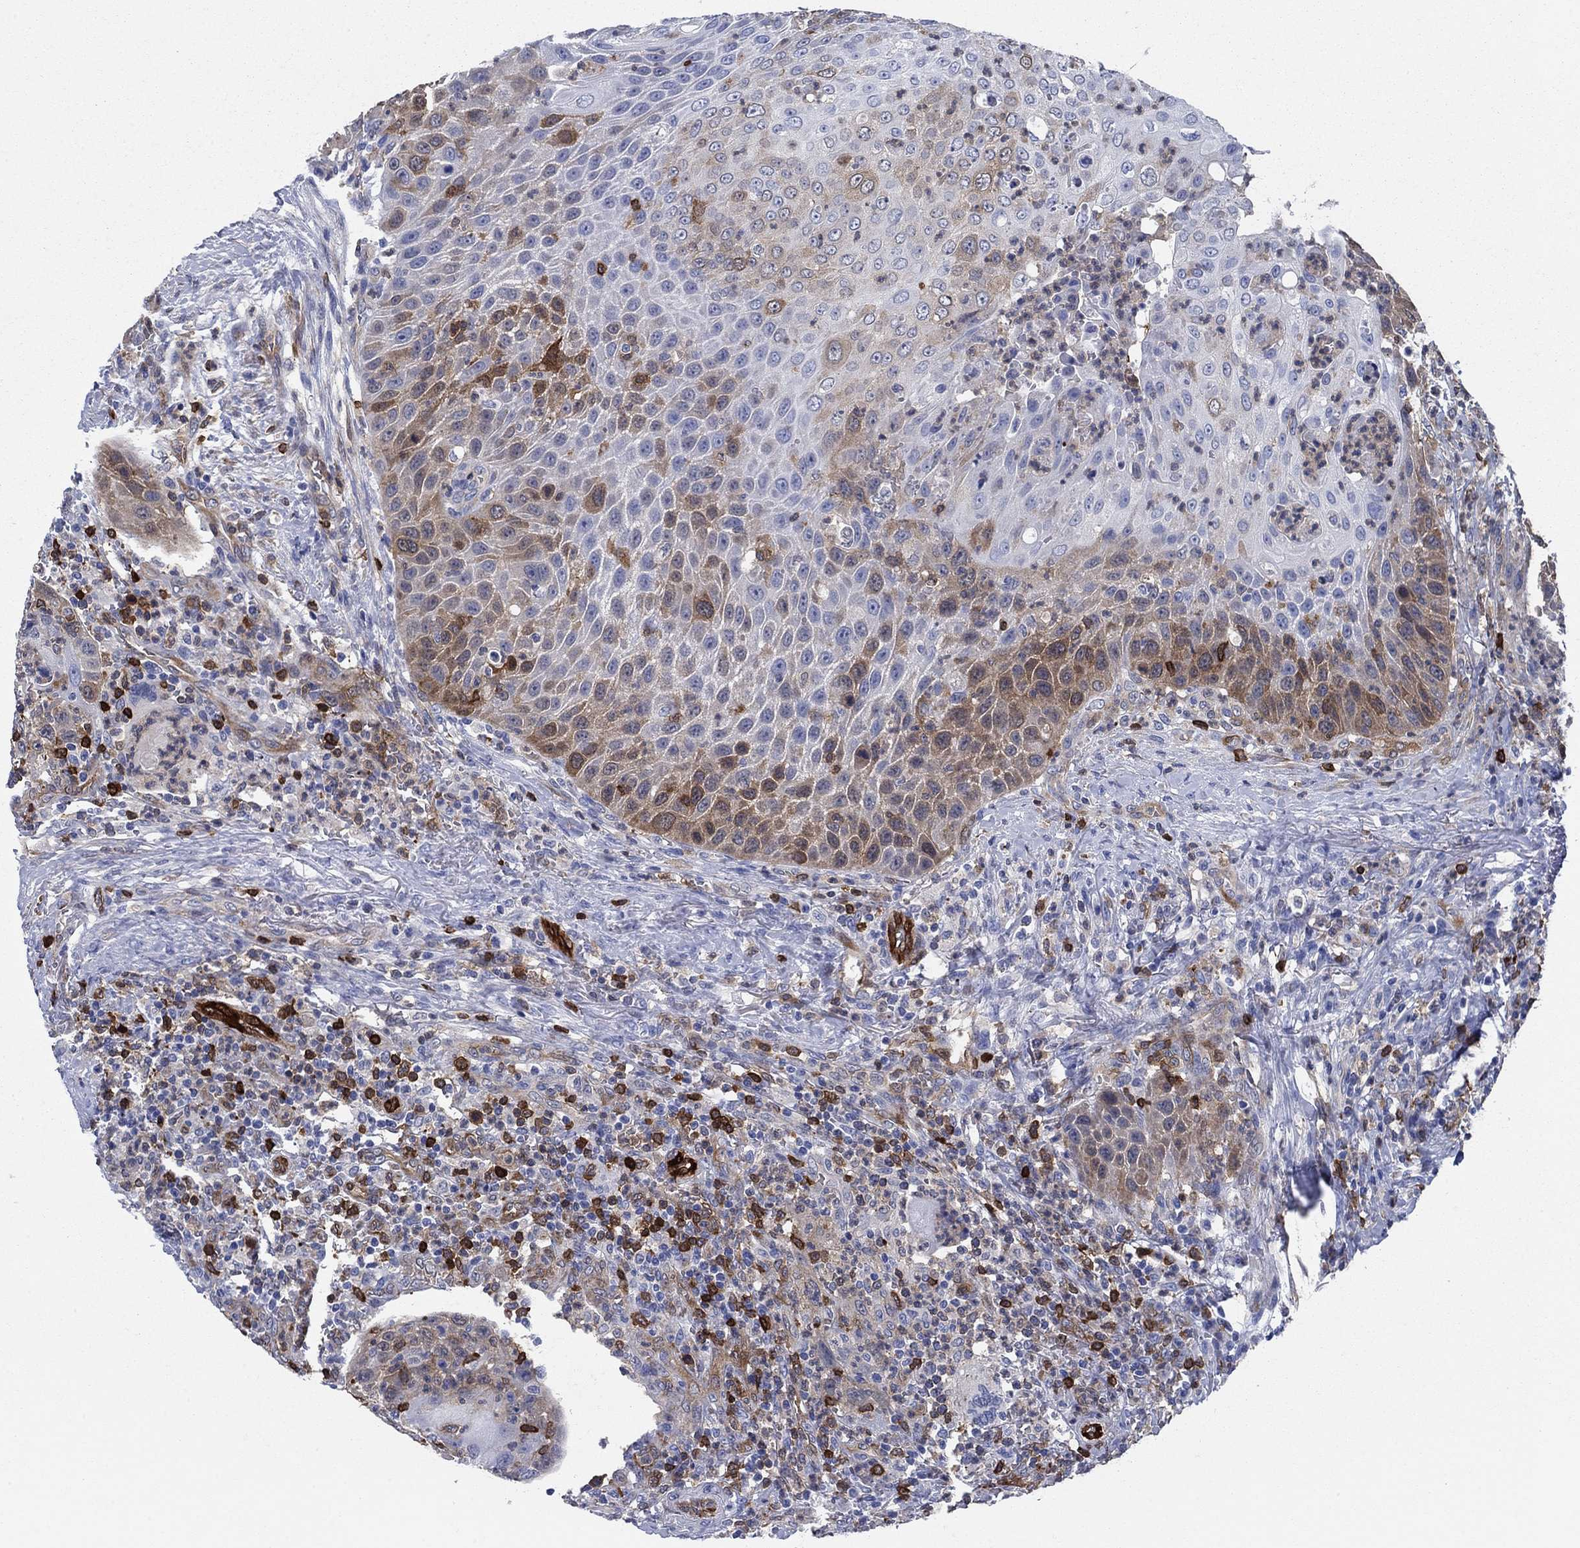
{"staining": {"intensity": "moderate", "quantity": "<25%", "location": "cytoplasmic/membranous"}, "tissue": "head and neck cancer", "cell_type": "Tumor cells", "image_type": "cancer", "snomed": [{"axis": "morphology", "description": "Squamous cell carcinoma, NOS"}, {"axis": "topography", "description": "Head-Neck"}], "caption": "Protein expression by IHC exhibits moderate cytoplasmic/membranous positivity in approximately <25% of tumor cells in head and neck cancer. The staining is performed using DAB (3,3'-diaminobenzidine) brown chromogen to label protein expression. The nuclei are counter-stained blue using hematoxylin.", "gene": "STMN1", "patient": {"sex": "male", "age": 69}}